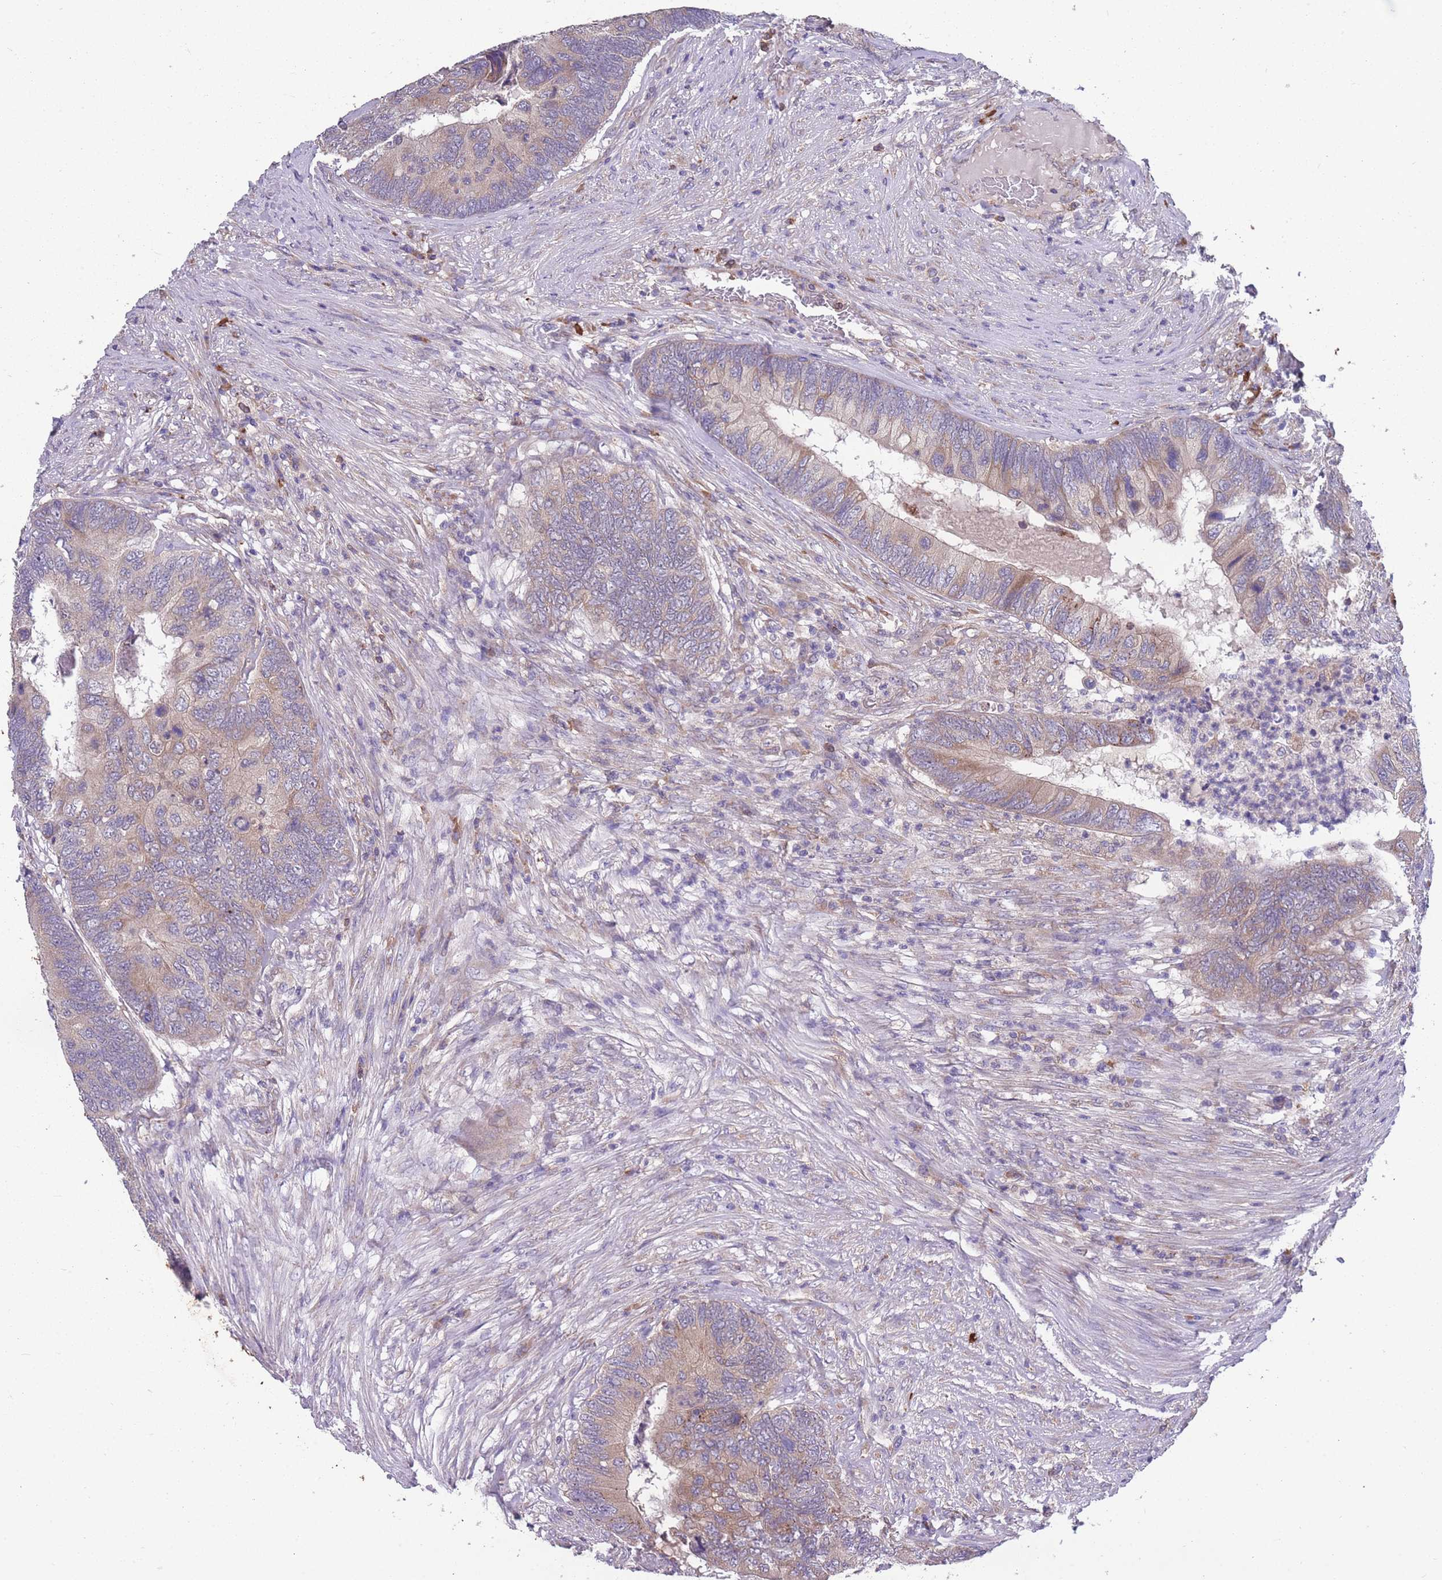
{"staining": {"intensity": "moderate", "quantity": "25%-75%", "location": "cytoplasmic/membranous"}, "tissue": "colorectal cancer", "cell_type": "Tumor cells", "image_type": "cancer", "snomed": [{"axis": "morphology", "description": "Adenocarcinoma, NOS"}, {"axis": "topography", "description": "Colon"}], "caption": "IHC of adenocarcinoma (colorectal) shows medium levels of moderate cytoplasmic/membranous staining in about 25%-75% of tumor cells.", "gene": "STIM2", "patient": {"sex": "female", "age": 67}}